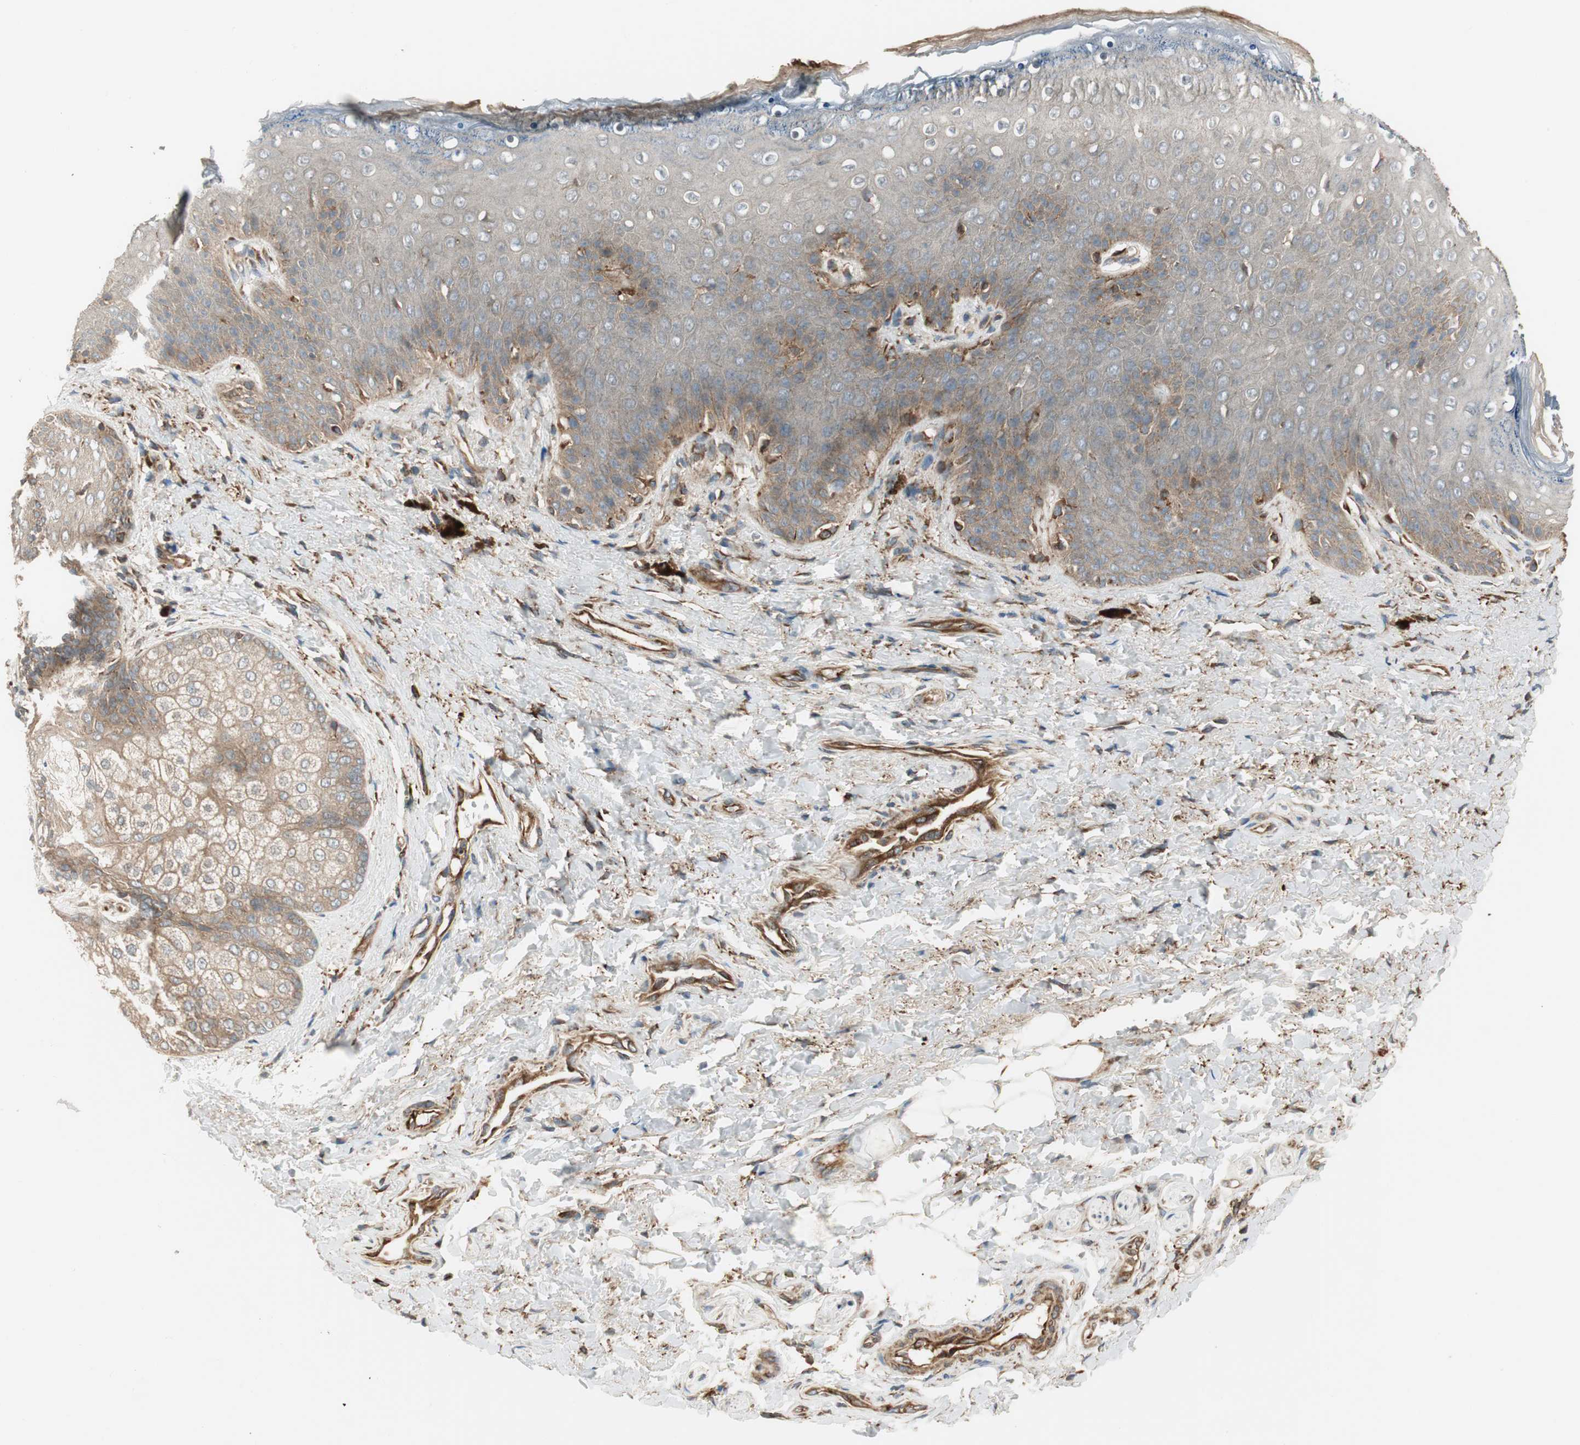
{"staining": {"intensity": "weak", "quantity": "25%-75%", "location": "cytoplasmic/membranous"}, "tissue": "skin", "cell_type": "Epidermal cells", "image_type": "normal", "snomed": [{"axis": "morphology", "description": "Normal tissue, NOS"}, {"axis": "topography", "description": "Anal"}], "caption": "A brown stain highlights weak cytoplasmic/membranous positivity of a protein in epidermal cells of benign skin. The protein is shown in brown color, while the nuclei are stained blue.", "gene": "PRKG1", "patient": {"sex": "female", "age": 46}}